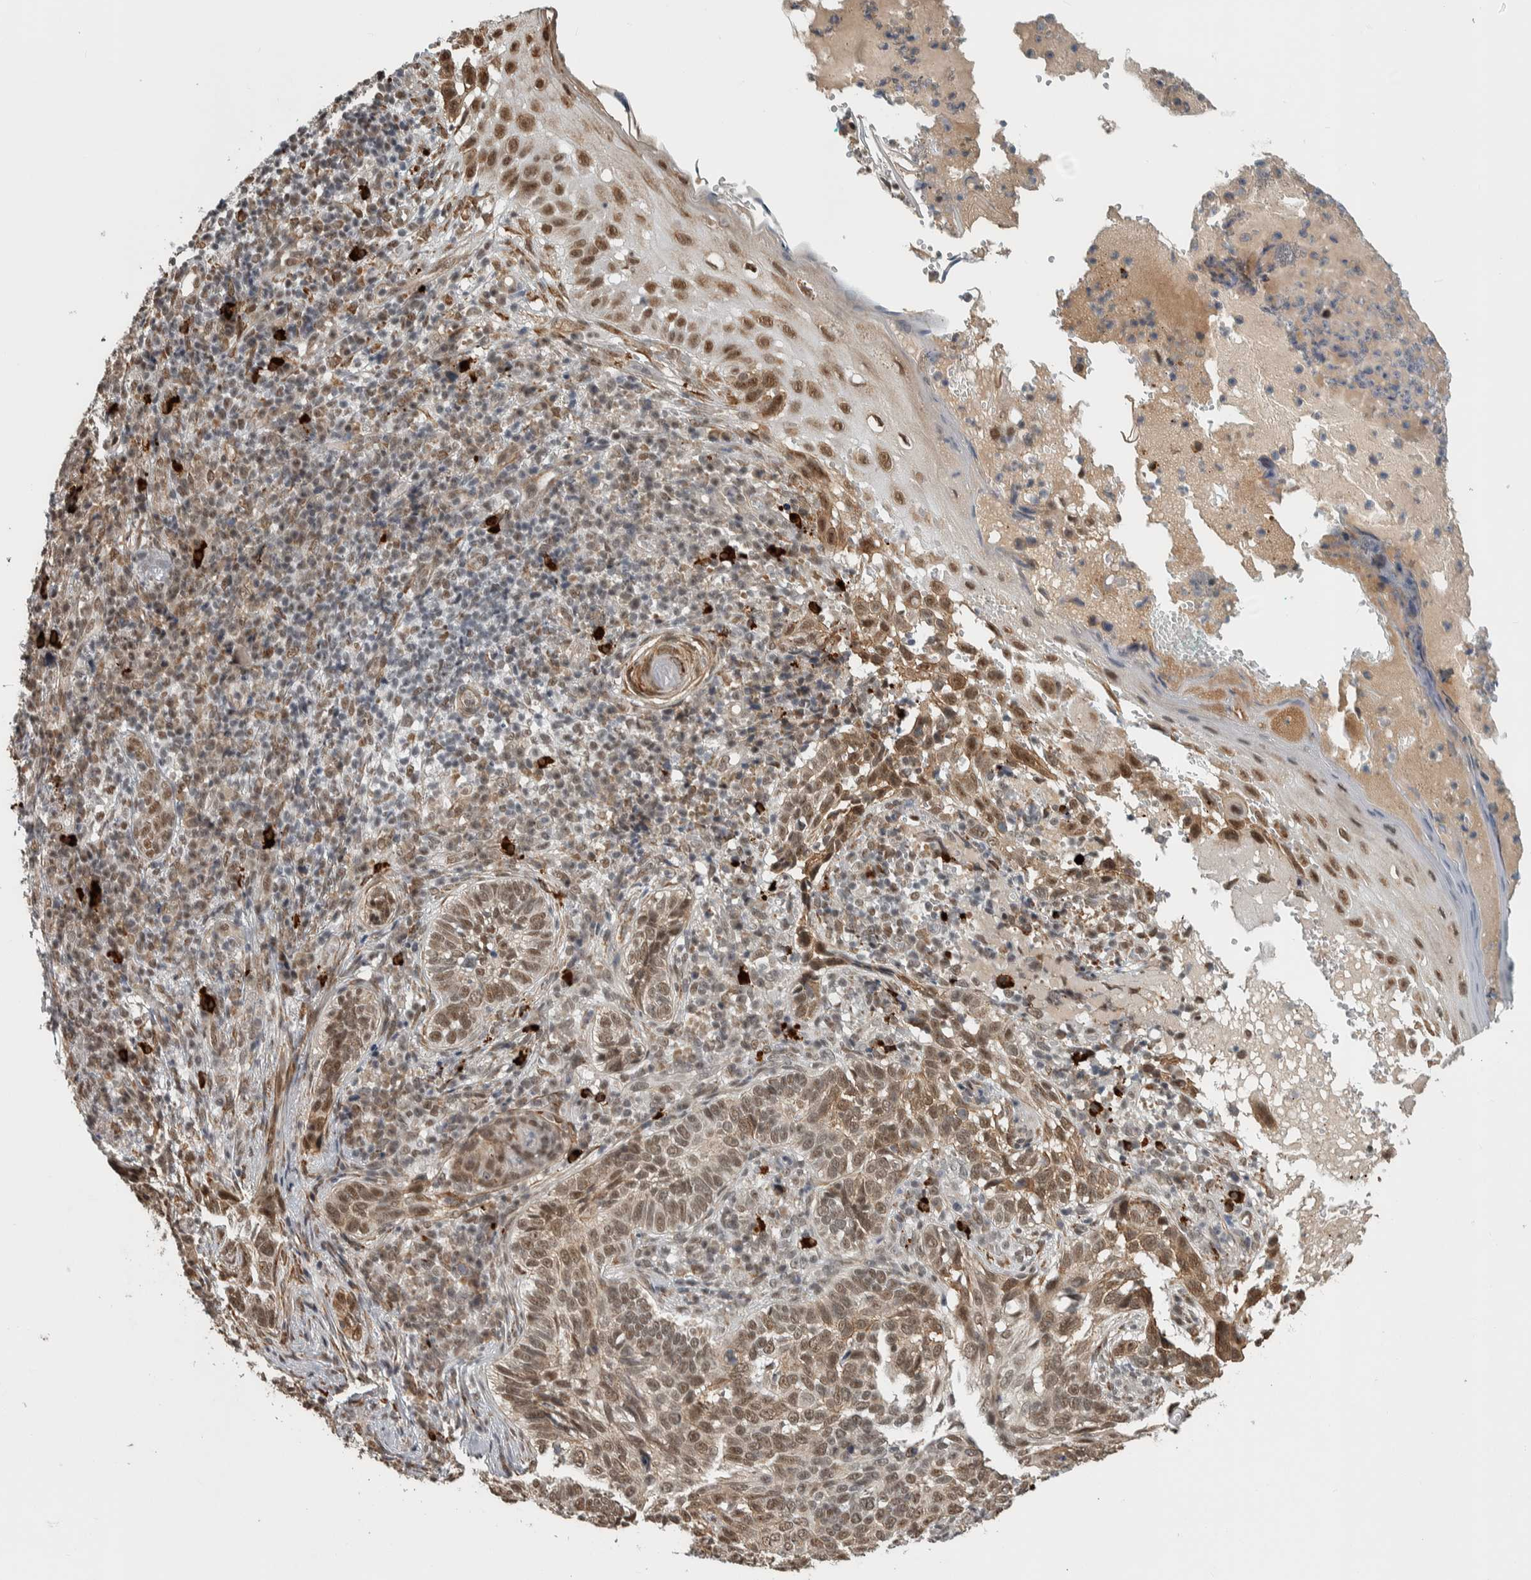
{"staining": {"intensity": "moderate", "quantity": ">75%", "location": "nuclear"}, "tissue": "skin cancer", "cell_type": "Tumor cells", "image_type": "cancer", "snomed": [{"axis": "morphology", "description": "Basal cell carcinoma"}, {"axis": "topography", "description": "Skin"}], "caption": "High-magnification brightfield microscopy of skin cancer stained with DAB (3,3'-diaminobenzidine) (brown) and counterstained with hematoxylin (blue). tumor cells exhibit moderate nuclear positivity is identified in about>75% of cells.", "gene": "DDX42", "patient": {"sex": "female", "age": 89}}